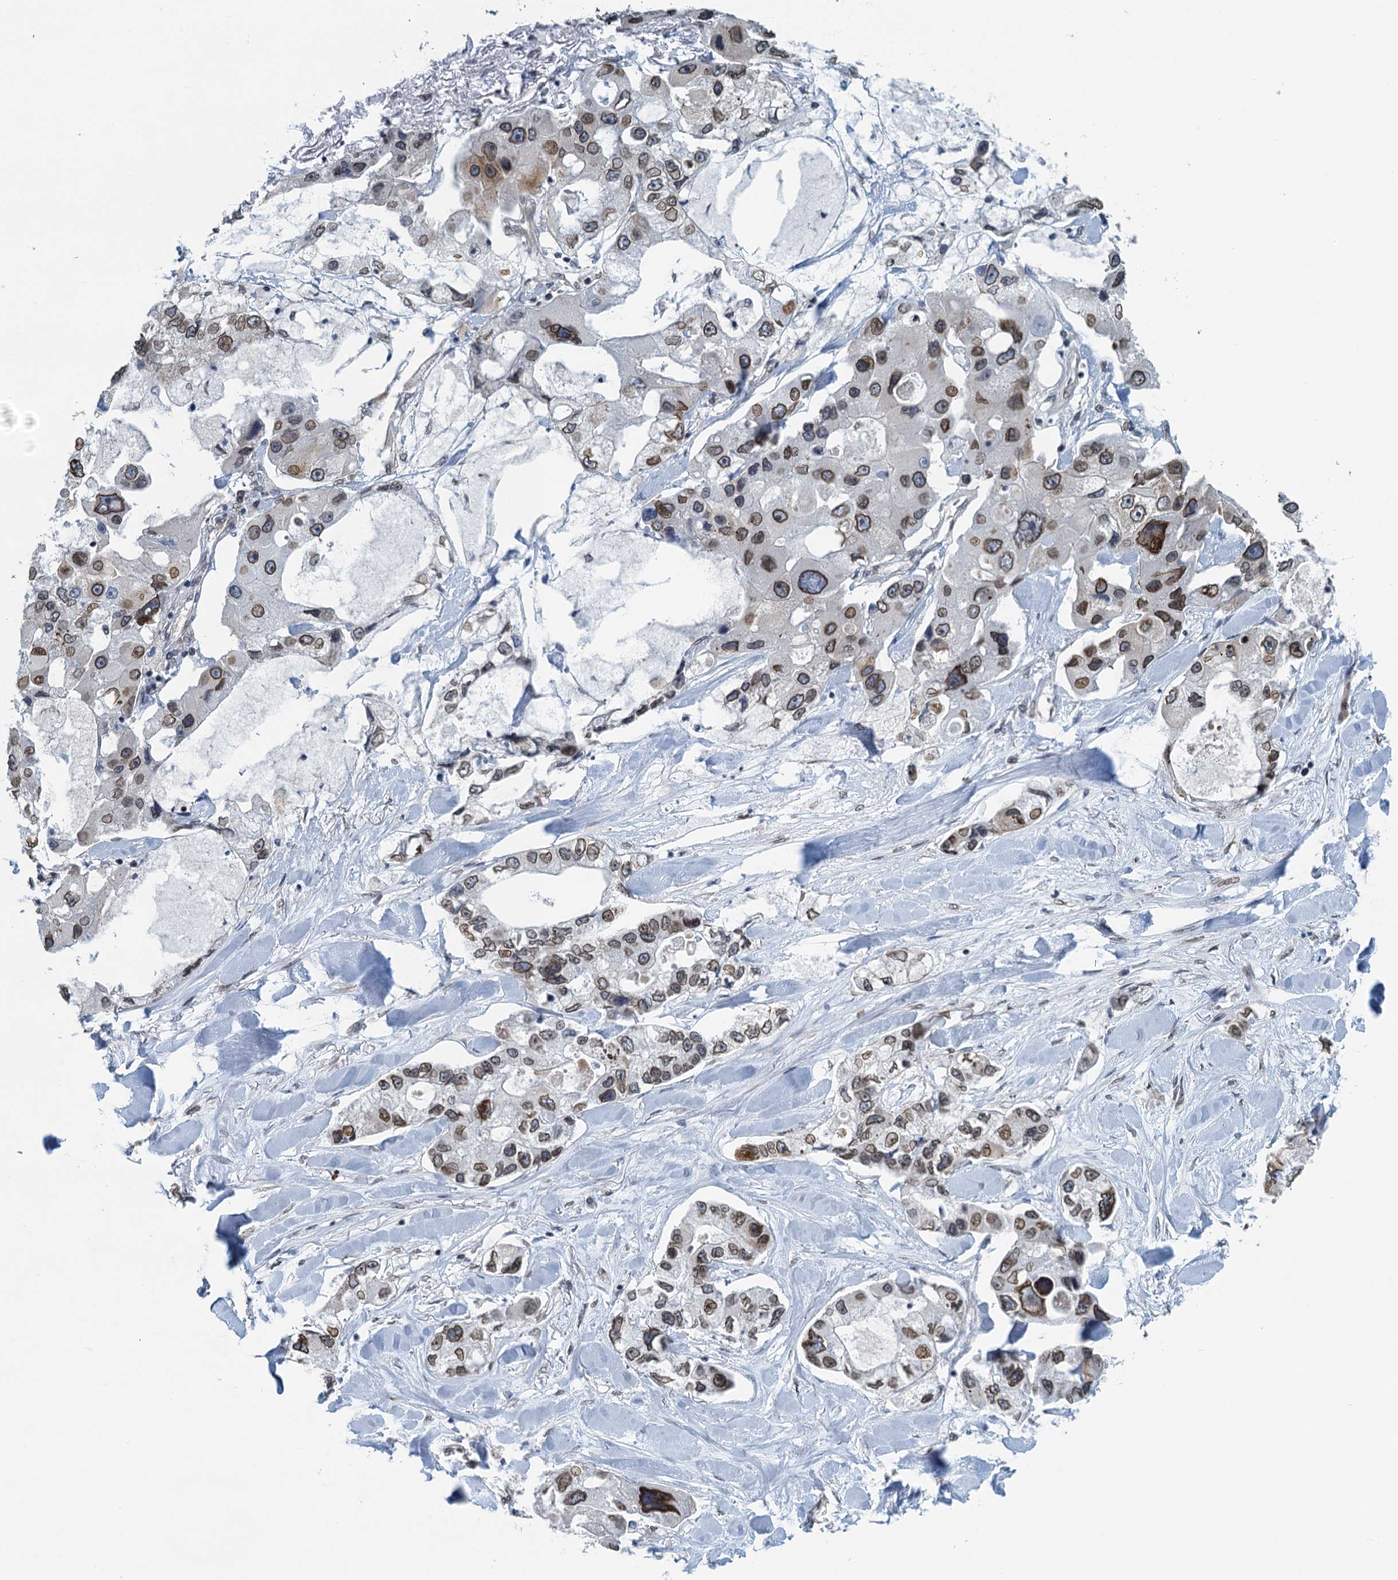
{"staining": {"intensity": "moderate", "quantity": ">75%", "location": "cytoplasmic/membranous,nuclear"}, "tissue": "lung cancer", "cell_type": "Tumor cells", "image_type": "cancer", "snomed": [{"axis": "morphology", "description": "Adenocarcinoma, NOS"}, {"axis": "topography", "description": "Lung"}], "caption": "An IHC histopathology image of tumor tissue is shown. Protein staining in brown labels moderate cytoplasmic/membranous and nuclear positivity in lung cancer within tumor cells. (Stains: DAB in brown, nuclei in blue, Microscopy: brightfield microscopy at high magnification).", "gene": "CCDC34", "patient": {"sex": "female", "age": 54}}